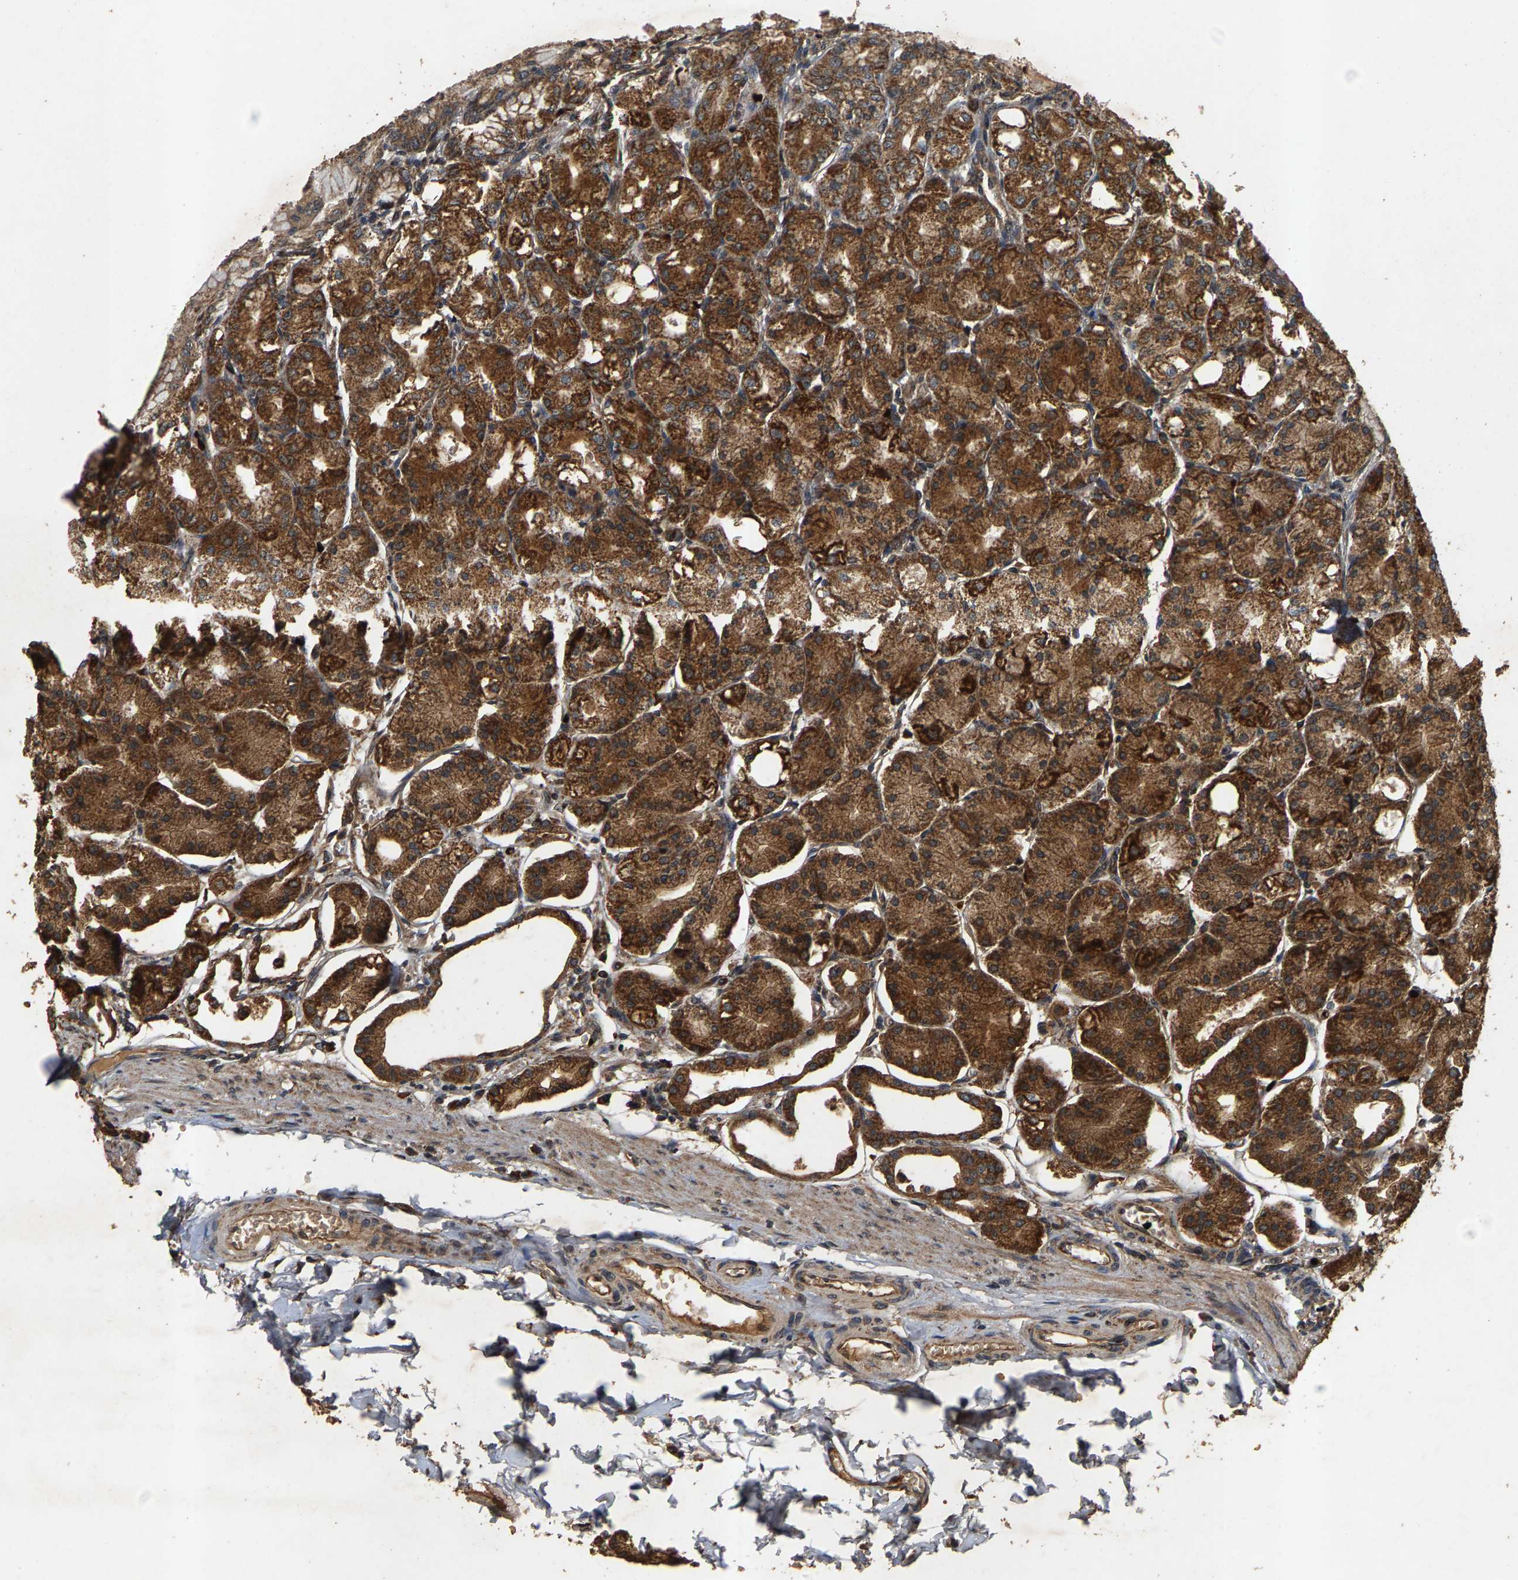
{"staining": {"intensity": "strong", "quantity": ">75%", "location": "cytoplasmic/membranous"}, "tissue": "stomach", "cell_type": "Glandular cells", "image_type": "normal", "snomed": [{"axis": "morphology", "description": "Normal tissue, NOS"}, {"axis": "topography", "description": "Stomach, lower"}], "caption": "Strong cytoplasmic/membranous protein staining is appreciated in approximately >75% of glandular cells in stomach. (brown staining indicates protein expression, while blue staining denotes nuclei).", "gene": "CIDEC", "patient": {"sex": "male", "age": 71}}